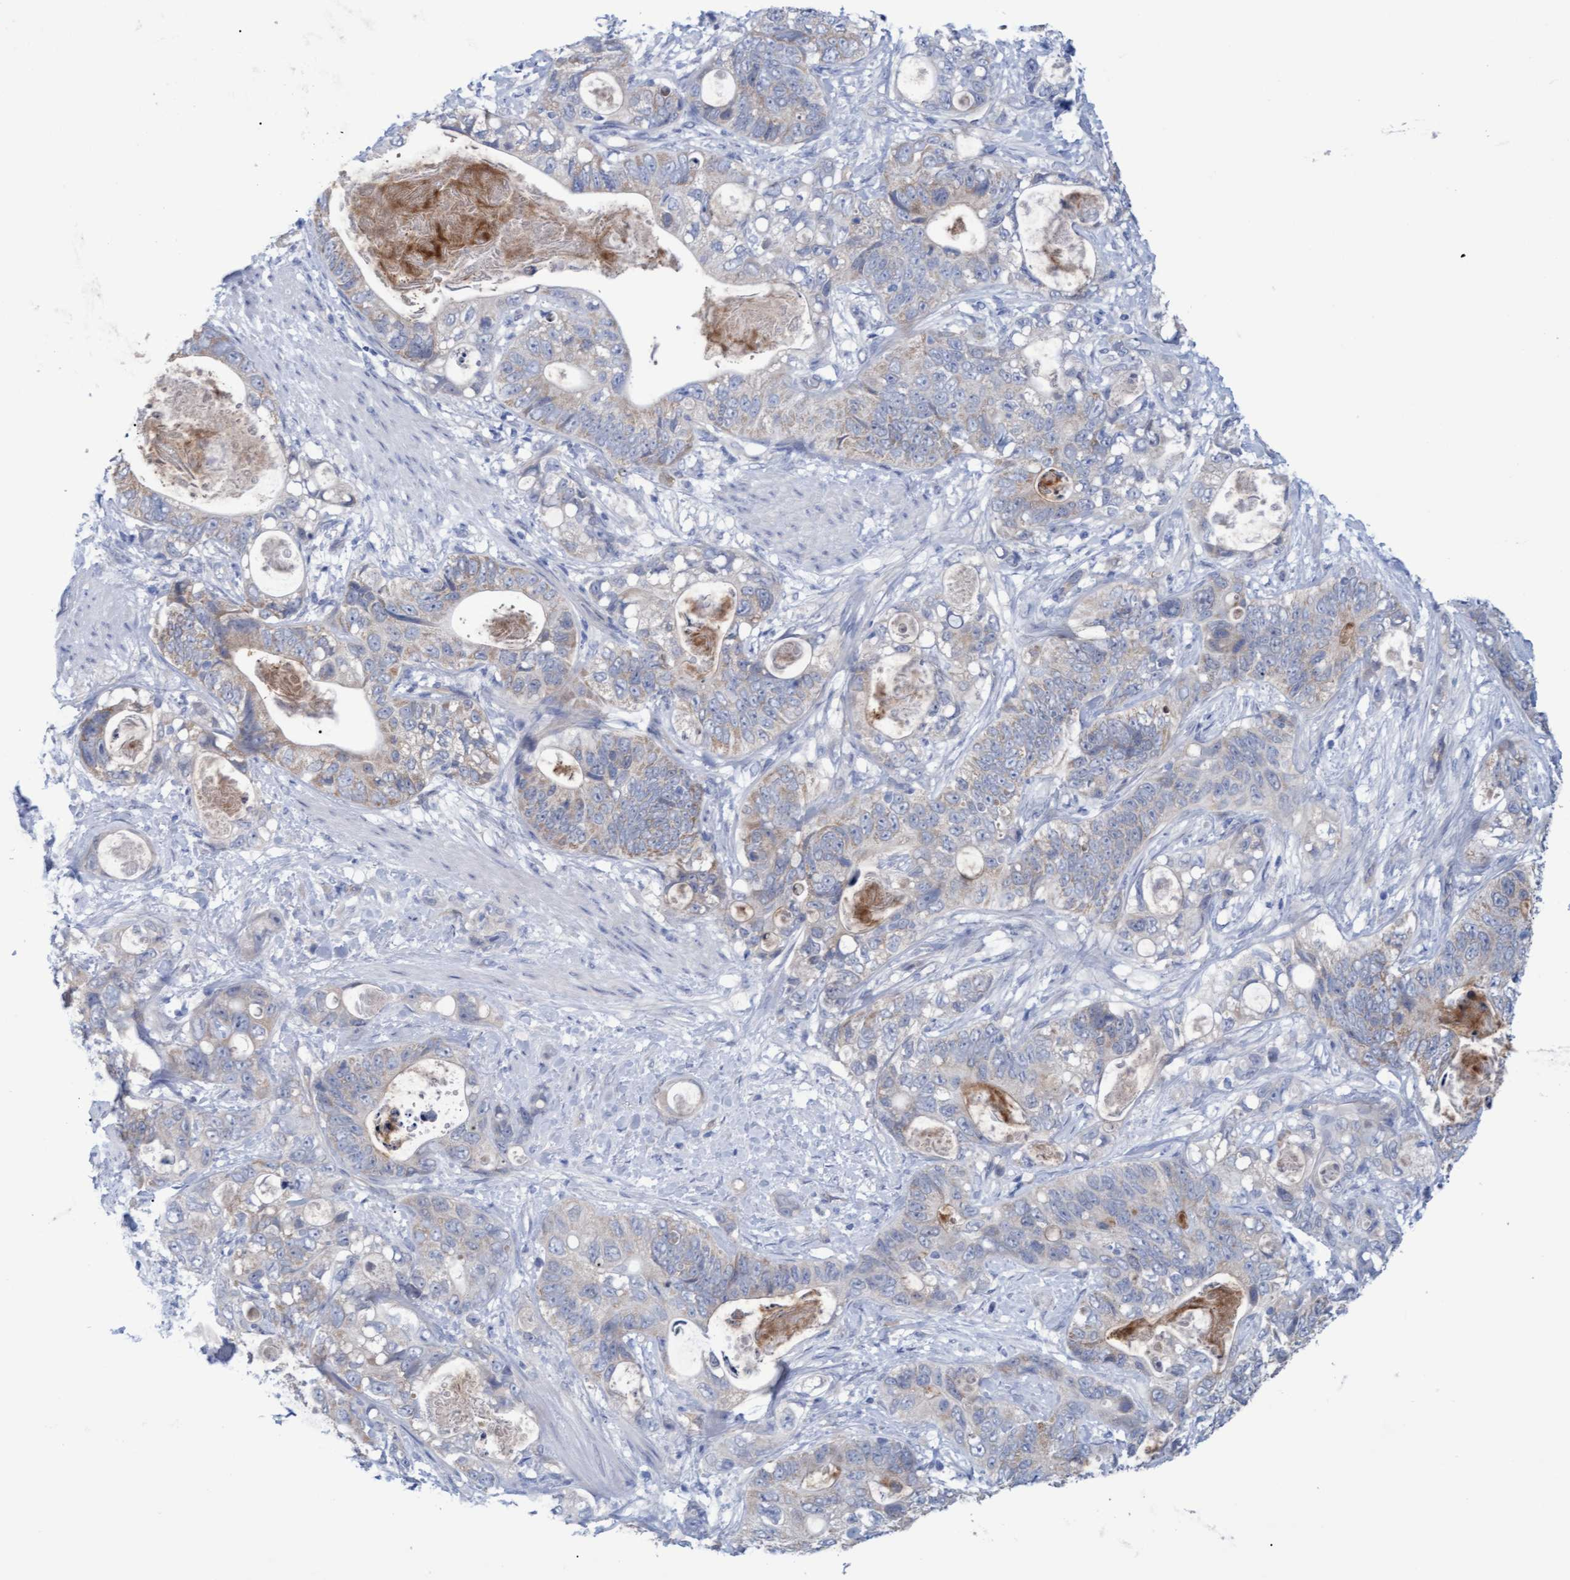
{"staining": {"intensity": "negative", "quantity": "none", "location": "none"}, "tissue": "stomach cancer", "cell_type": "Tumor cells", "image_type": "cancer", "snomed": [{"axis": "morphology", "description": "Normal tissue, NOS"}, {"axis": "morphology", "description": "Adenocarcinoma, NOS"}, {"axis": "topography", "description": "Stomach"}], "caption": "IHC of stomach cancer (adenocarcinoma) reveals no expression in tumor cells.", "gene": "STXBP1", "patient": {"sex": "female", "age": 89}}